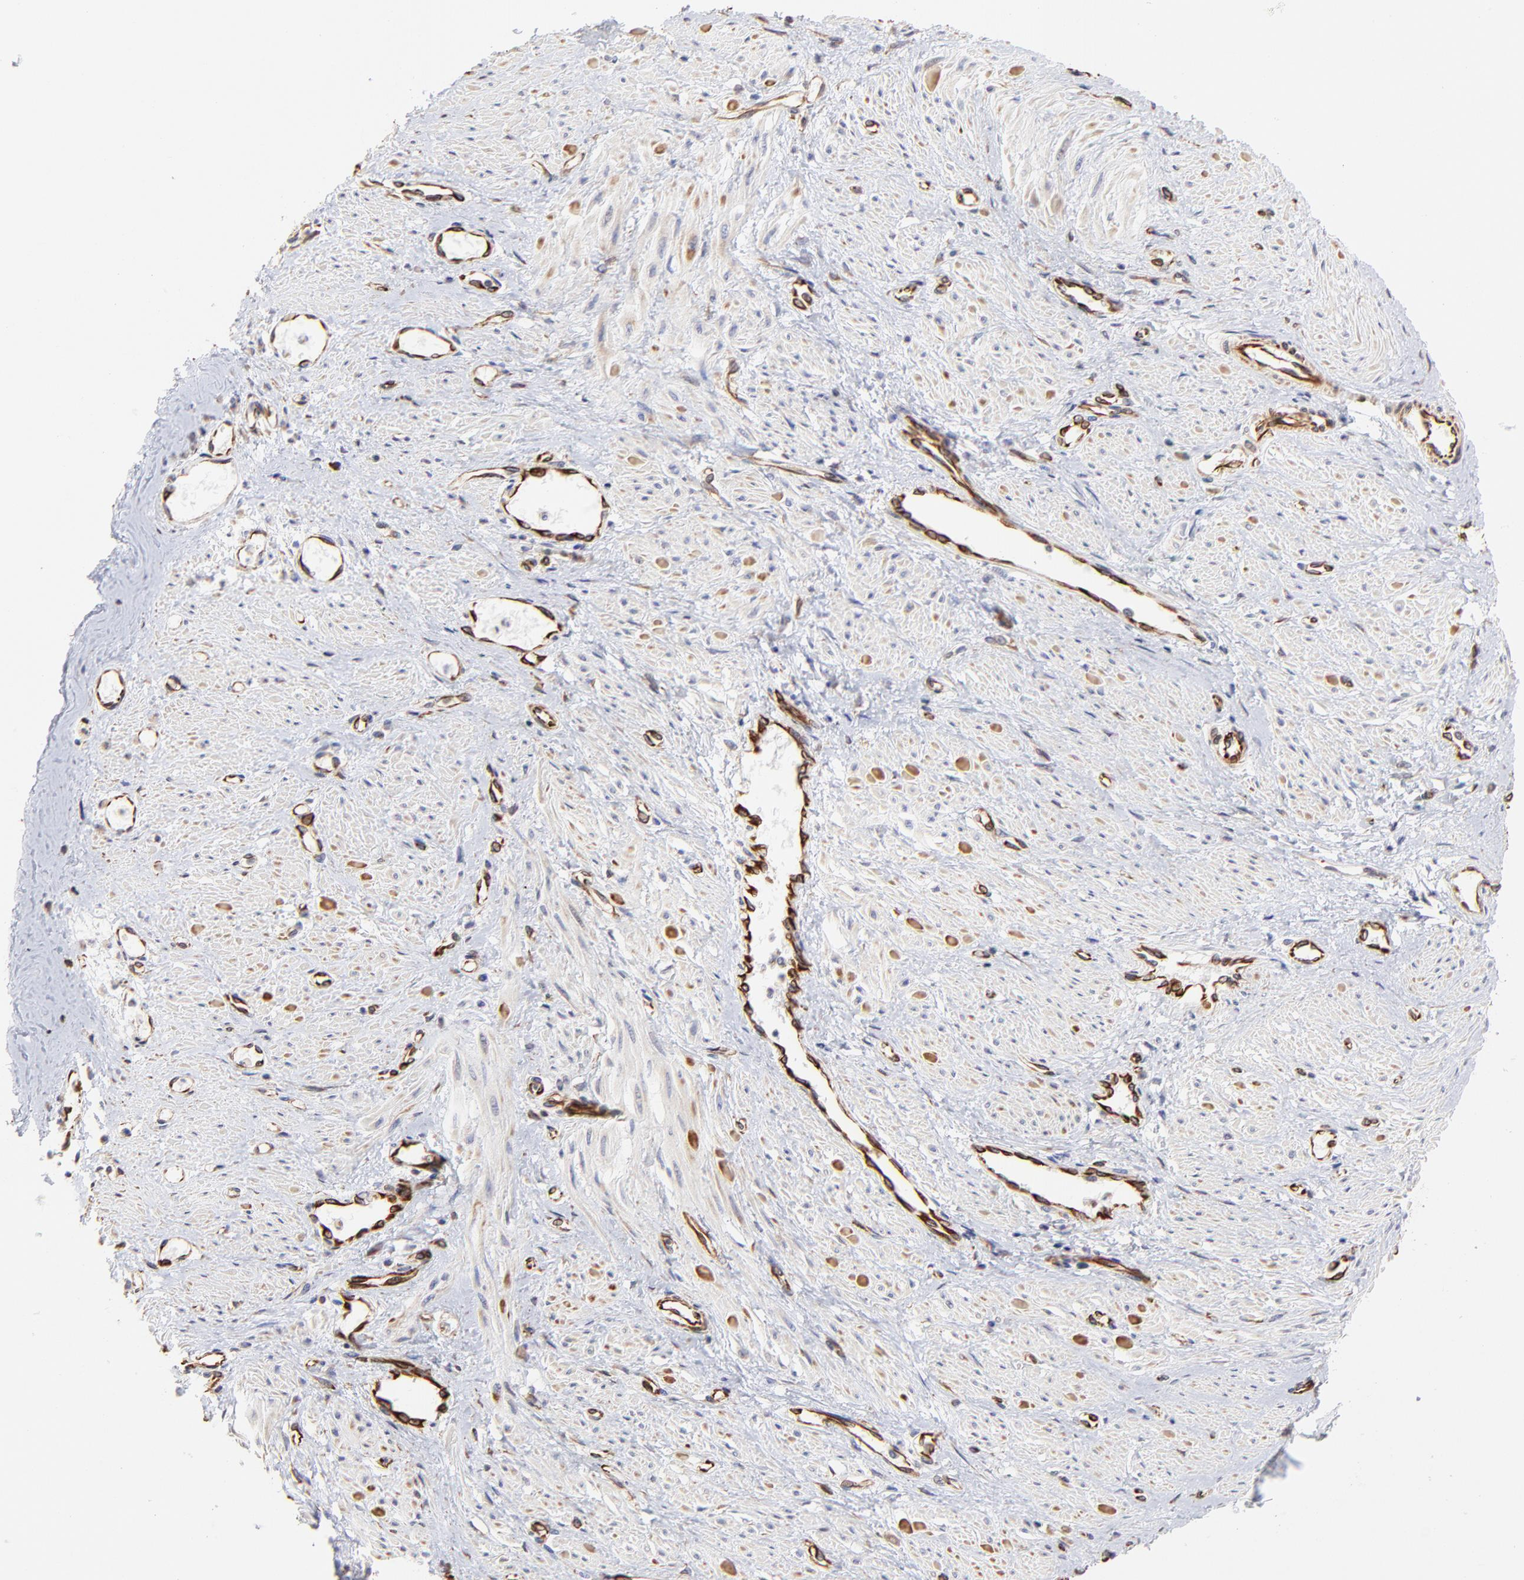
{"staining": {"intensity": "negative", "quantity": "none", "location": "none"}, "tissue": "smooth muscle", "cell_type": "Smooth muscle cells", "image_type": "normal", "snomed": [{"axis": "morphology", "description": "Normal tissue, NOS"}, {"axis": "topography", "description": "Smooth muscle"}, {"axis": "topography", "description": "Uterus"}], "caption": "Immunohistochemistry (IHC) histopathology image of unremarkable smooth muscle: human smooth muscle stained with DAB (3,3'-diaminobenzidine) exhibits no significant protein positivity in smooth muscle cells.", "gene": "COX8C", "patient": {"sex": "female", "age": 39}}